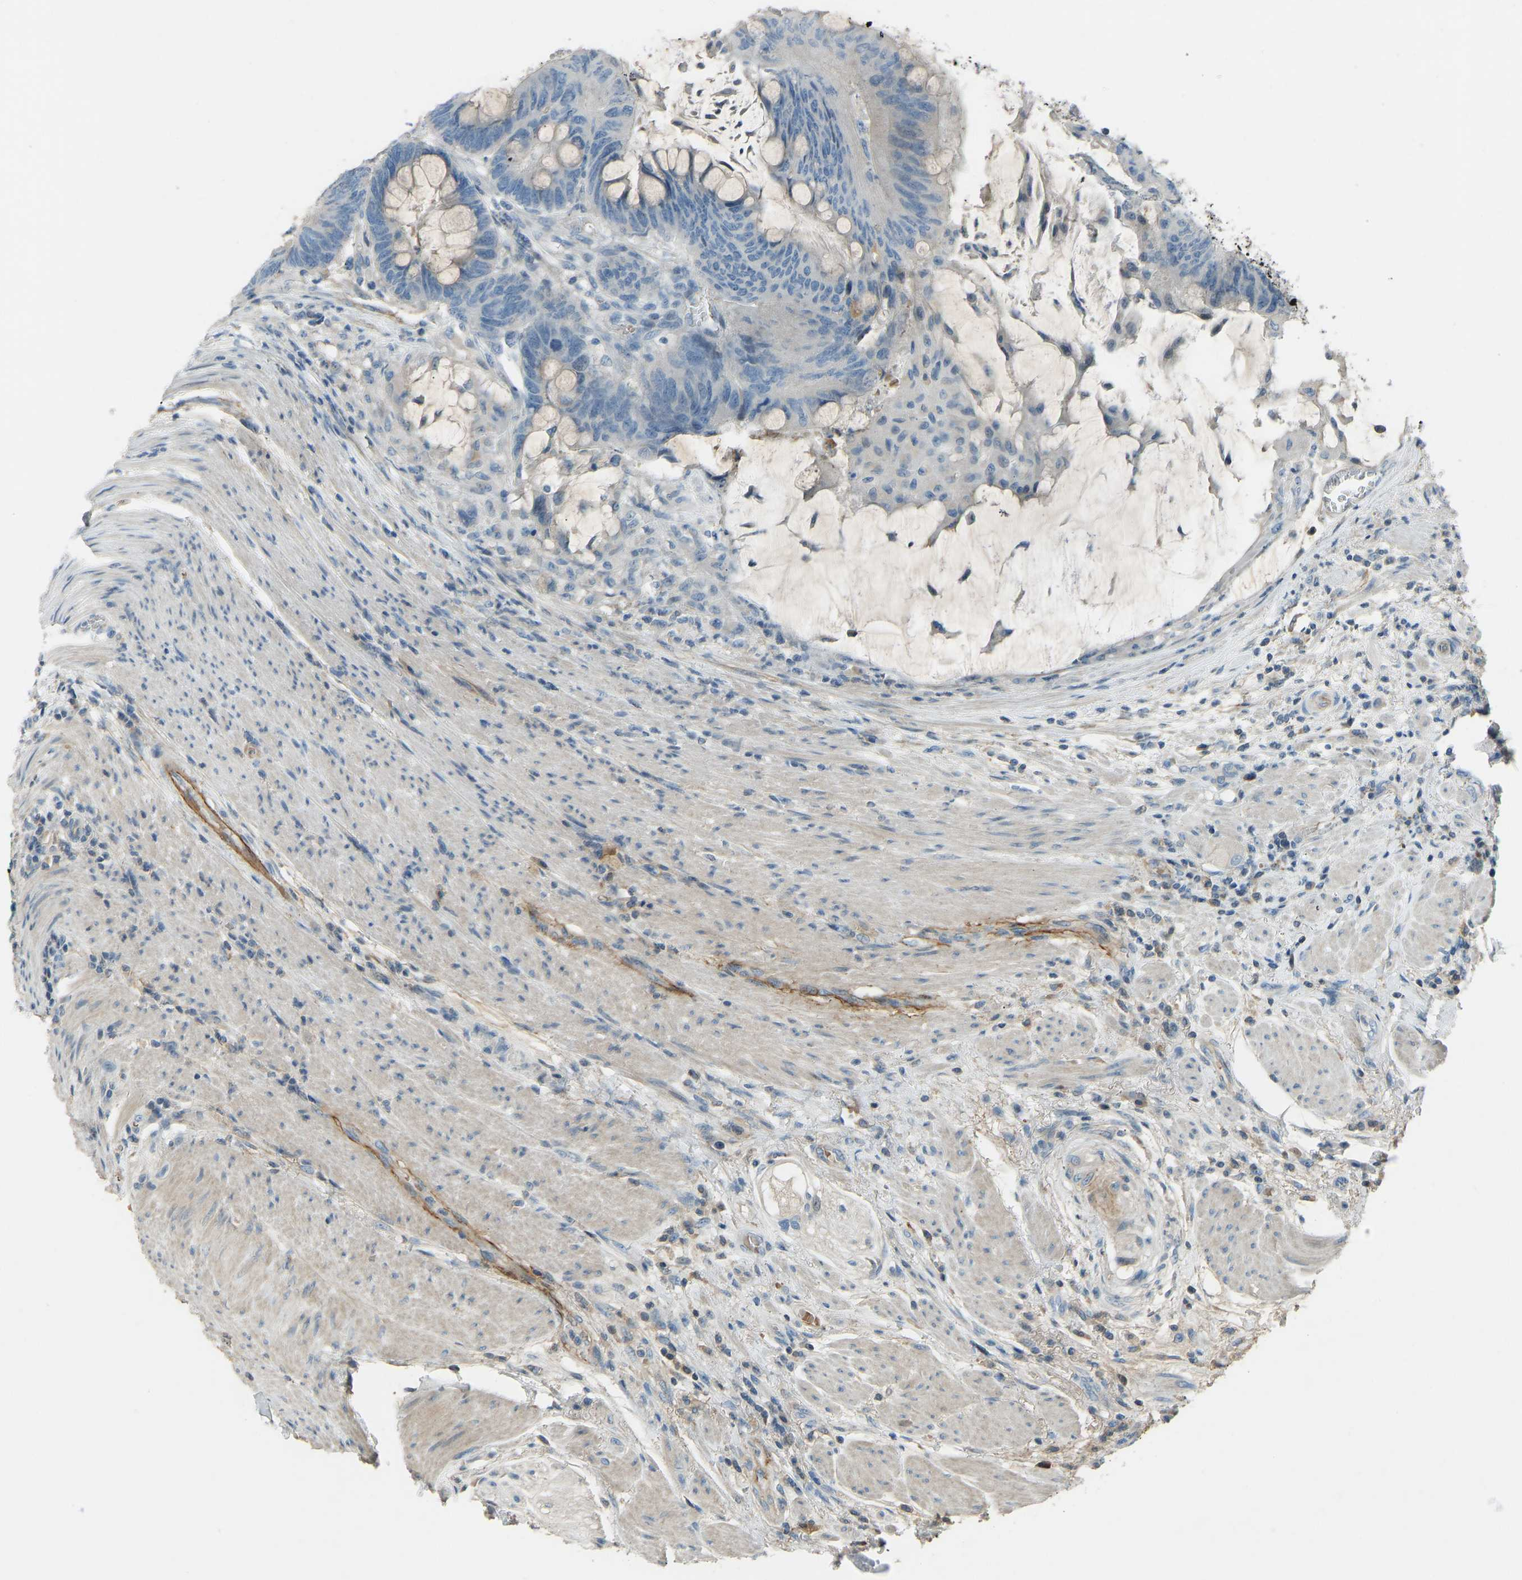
{"staining": {"intensity": "negative", "quantity": "none", "location": "none"}, "tissue": "colorectal cancer", "cell_type": "Tumor cells", "image_type": "cancer", "snomed": [{"axis": "morphology", "description": "Normal tissue, NOS"}, {"axis": "morphology", "description": "Adenocarcinoma, NOS"}, {"axis": "topography", "description": "Rectum"}, {"axis": "topography", "description": "Peripheral nerve tissue"}], "caption": "The image displays no significant staining in tumor cells of adenocarcinoma (colorectal).", "gene": "FBLN2", "patient": {"sex": "male", "age": 92}}